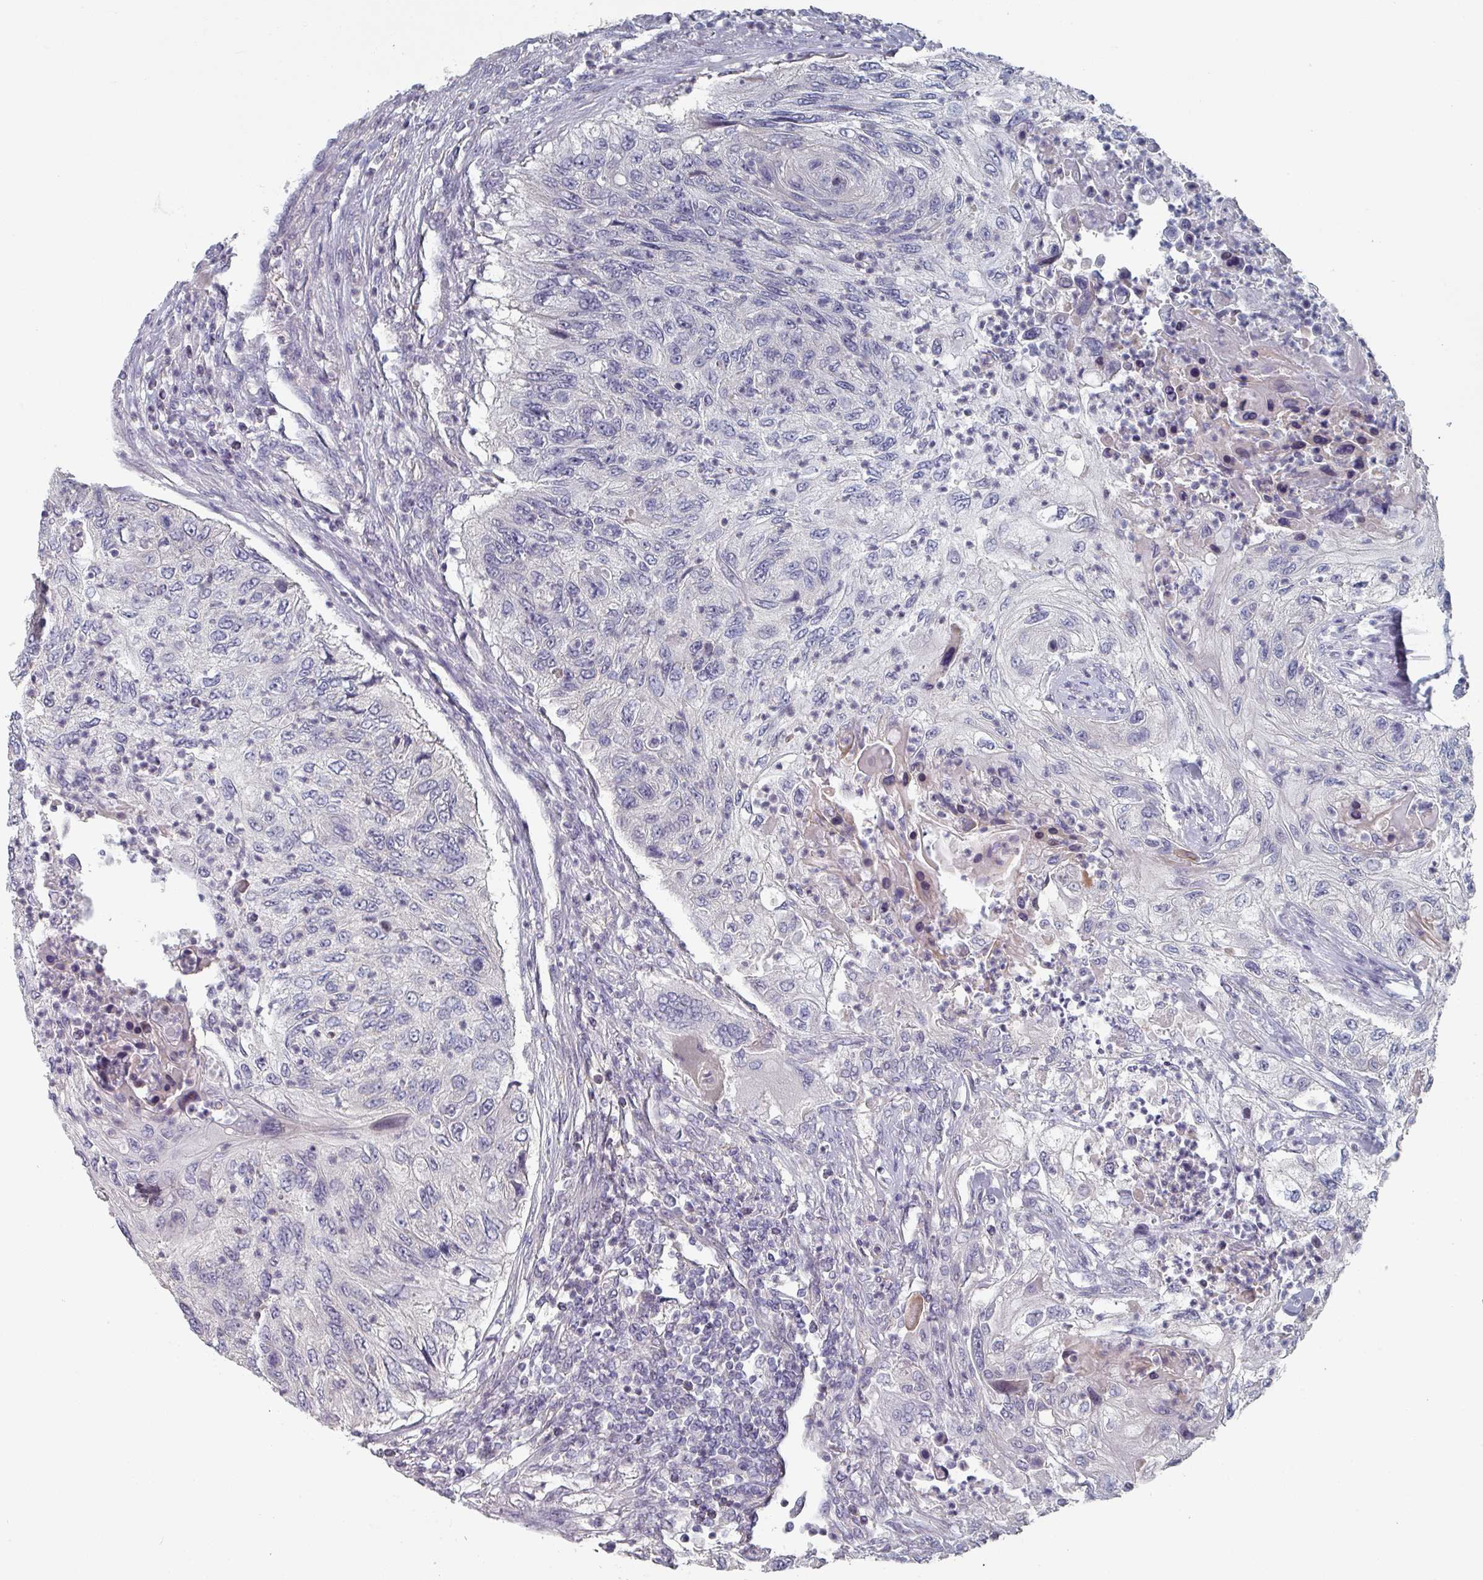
{"staining": {"intensity": "negative", "quantity": "none", "location": "none"}, "tissue": "urothelial cancer", "cell_type": "Tumor cells", "image_type": "cancer", "snomed": [{"axis": "morphology", "description": "Urothelial carcinoma, High grade"}, {"axis": "topography", "description": "Urinary bladder"}], "caption": "Immunohistochemistry of human high-grade urothelial carcinoma exhibits no staining in tumor cells.", "gene": "EFL1", "patient": {"sex": "female", "age": 60}}